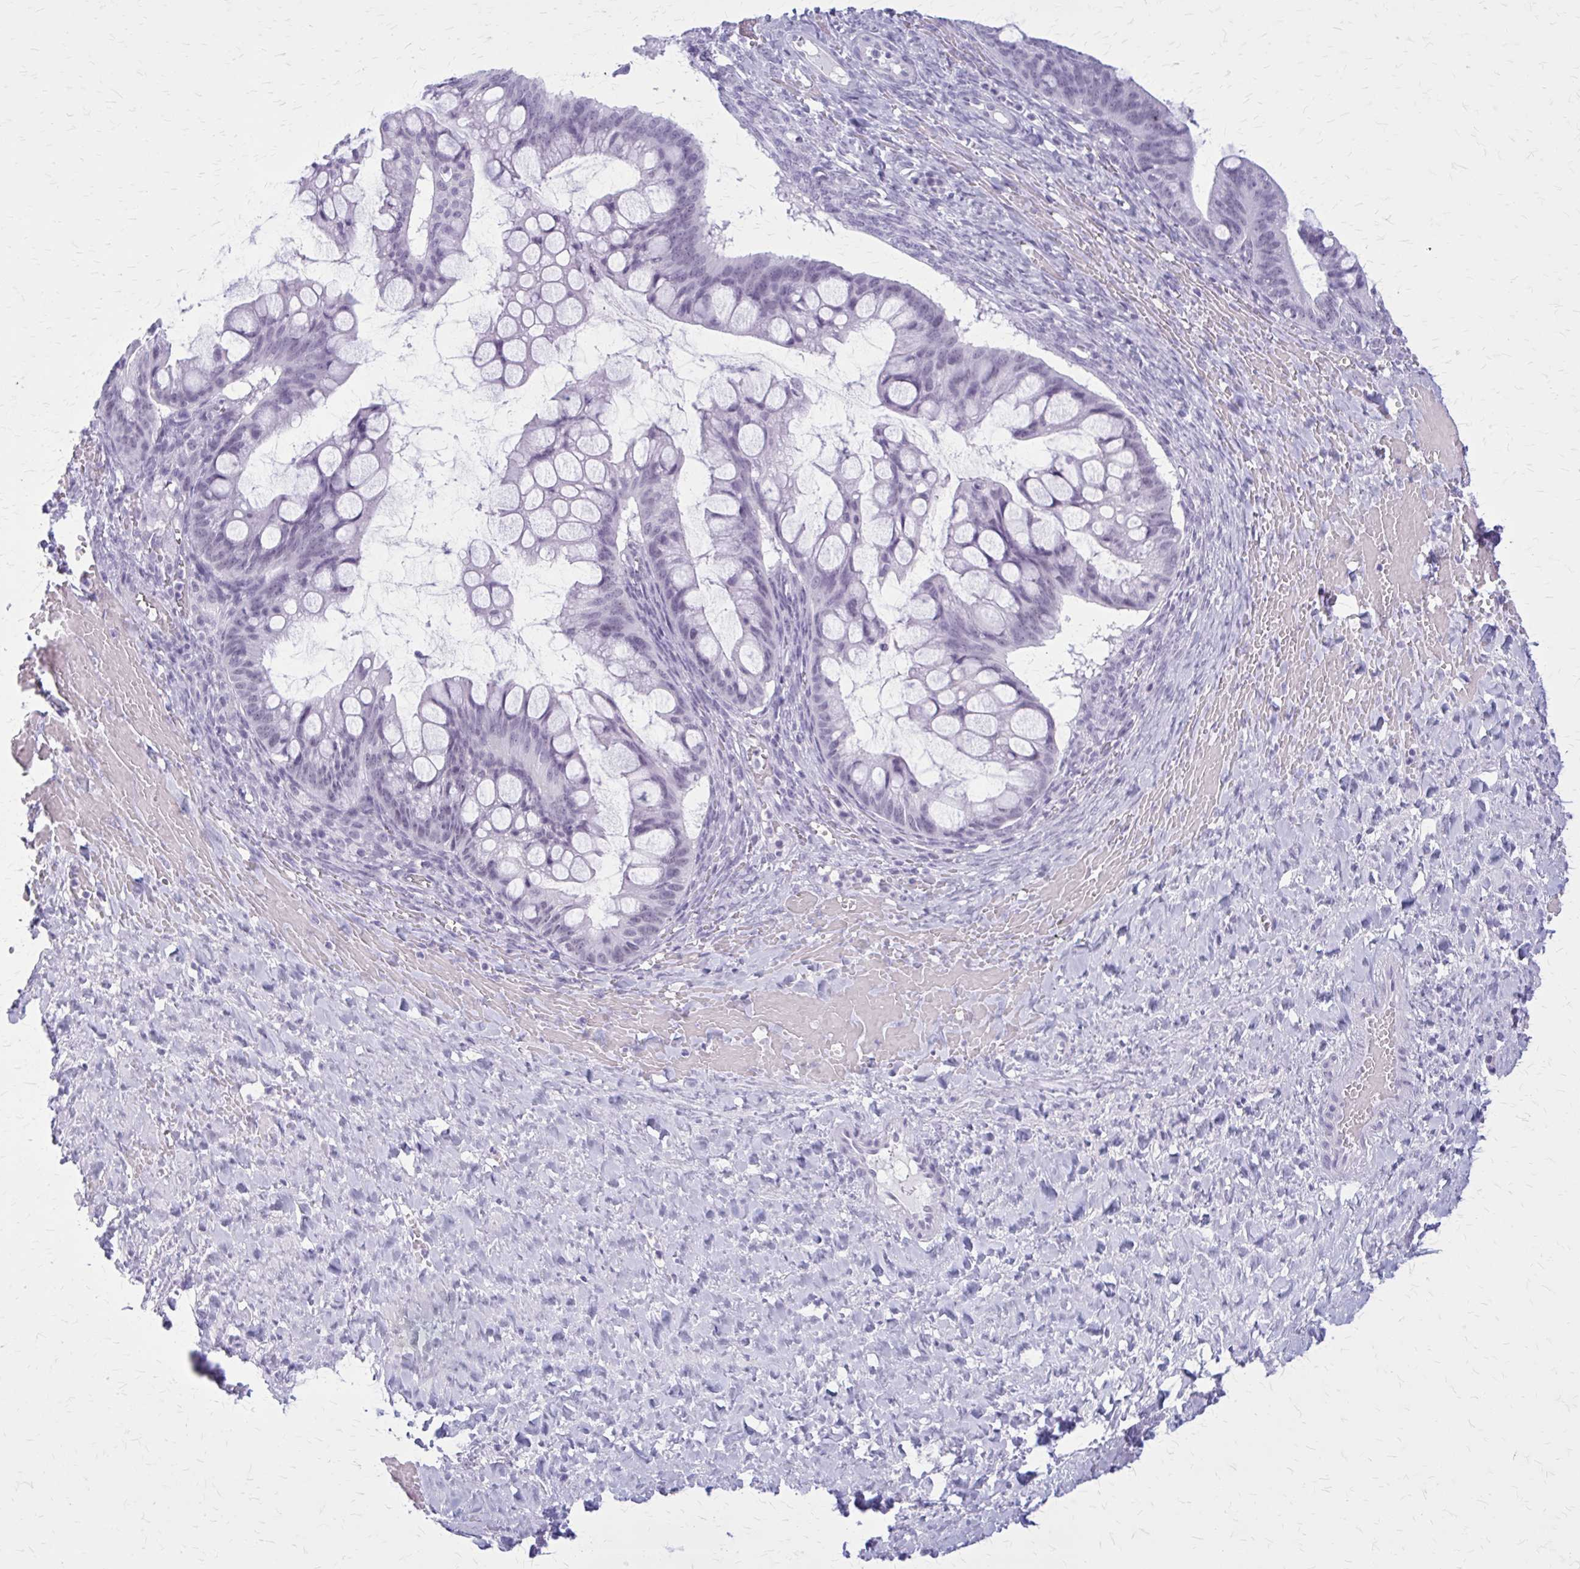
{"staining": {"intensity": "negative", "quantity": "none", "location": "none"}, "tissue": "ovarian cancer", "cell_type": "Tumor cells", "image_type": "cancer", "snomed": [{"axis": "morphology", "description": "Cystadenocarcinoma, mucinous, NOS"}, {"axis": "topography", "description": "Ovary"}], "caption": "Protein analysis of mucinous cystadenocarcinoma (ovarian) reveals no significant staining in tumor cells. (DAB (3,3'-diaminobenzidine) immunohistochemistry, high magnification).", "gene": "GAD1", "patient": {"sex": "female", "age": 73}}